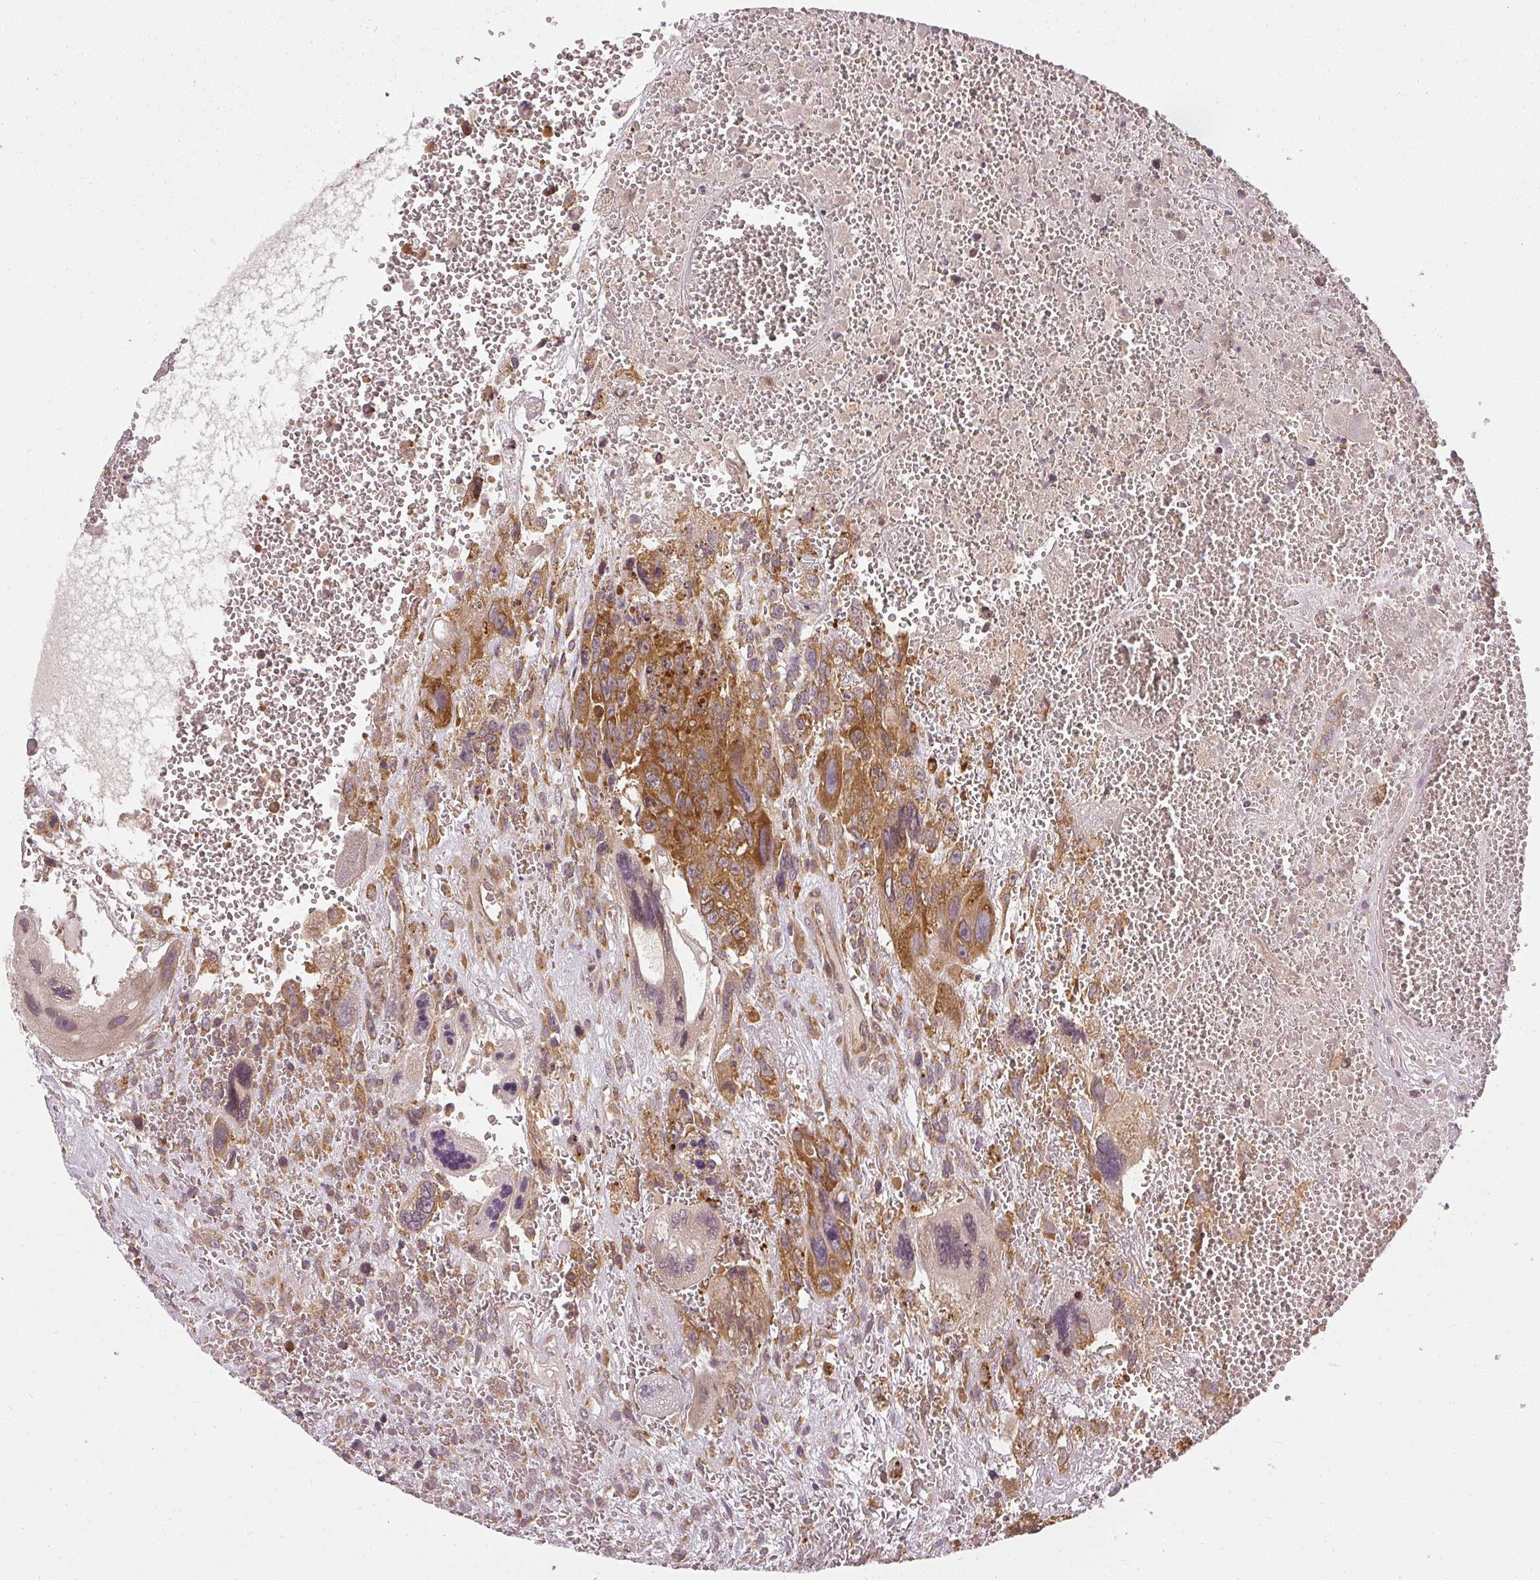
{"staining": {"intensity": "strong", "quantity": ">75%", "location": "cytoplasmic/membranous"}, "tissue": "testis cancer", "cell_type": "Tumor cells", "image_type": "cancer", "snomed": [{"axis": "morphology", "description": "Carcinoma, Embryonal, NOS"}, {"axis": "topography", "description": "Testis"}], "caption": "Protein staining of testis embryonal carcinoma tissue shows strong cytoplasmic/membranous positivity in about >75% of tumor cells. The protein of interest is stained brown, and the nuclei are stained in blue (DAB IHC with brightfield microscopy, high magnification).", "gene": "RPL24", "patient": {"sex": "male", "age": 28}}